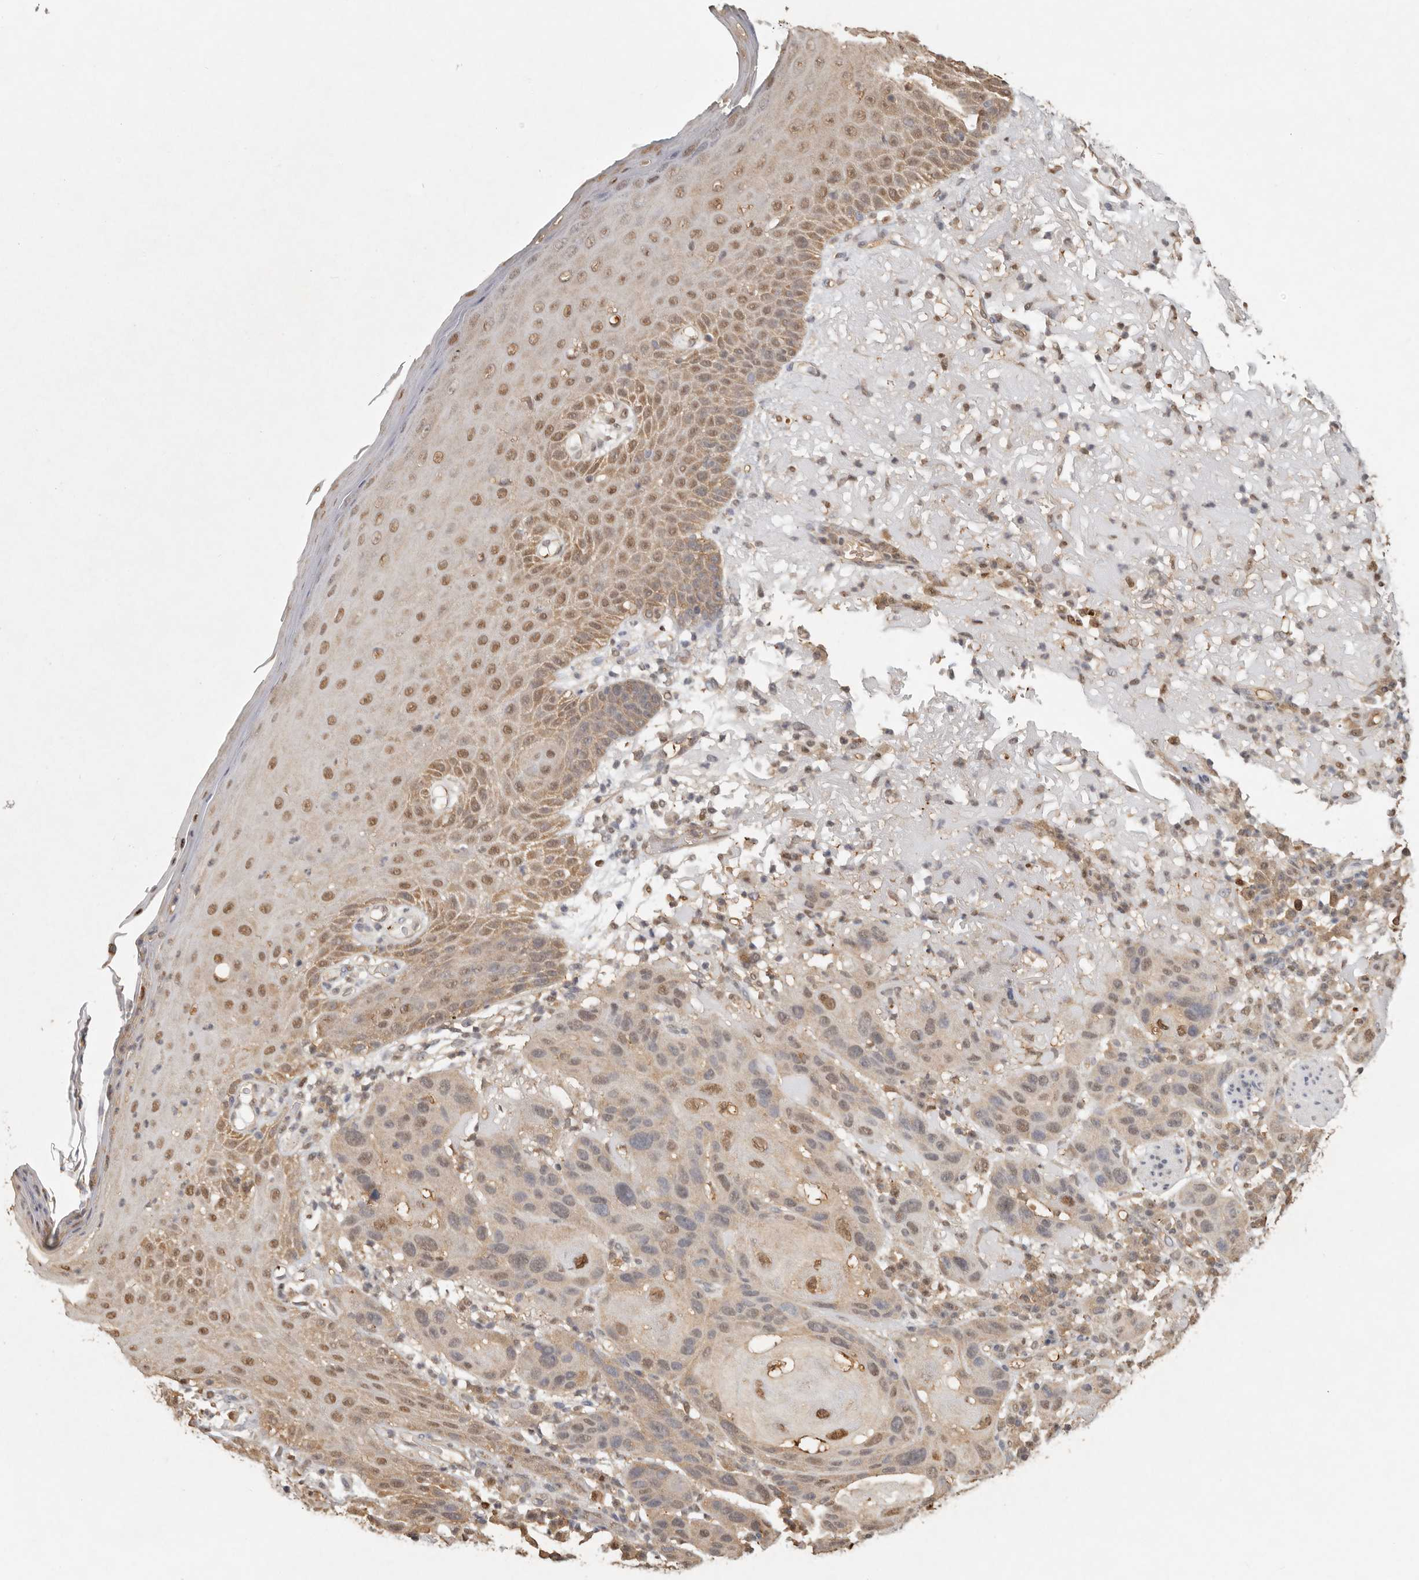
{"staining": {"intensity": "moderate", "quantity": "25%-75%", "location": "nuclear"}, "tissue": "skin cancer", "cell_type": "Tumor cells", "image_type": "cancer", "snomed": [{"axis": "morphology", "description": "Normal tissue, NOS"}, {"axis": "morphology", "description": "Squamous cell carcinoma, NOS"}, {"axis": "topography", "description": "Skin"}], "caption": "Skin squamous cell carcinoma tissue exhibits moderate nuclear positivity in about 25%-75% of tumor cells (DAB (3,3'-diaminobenzidine) = brown stain, brightfield microscopy at high magnification).", "gene": "PSMA5", "patient": {"sex": "female", "age": 96}}